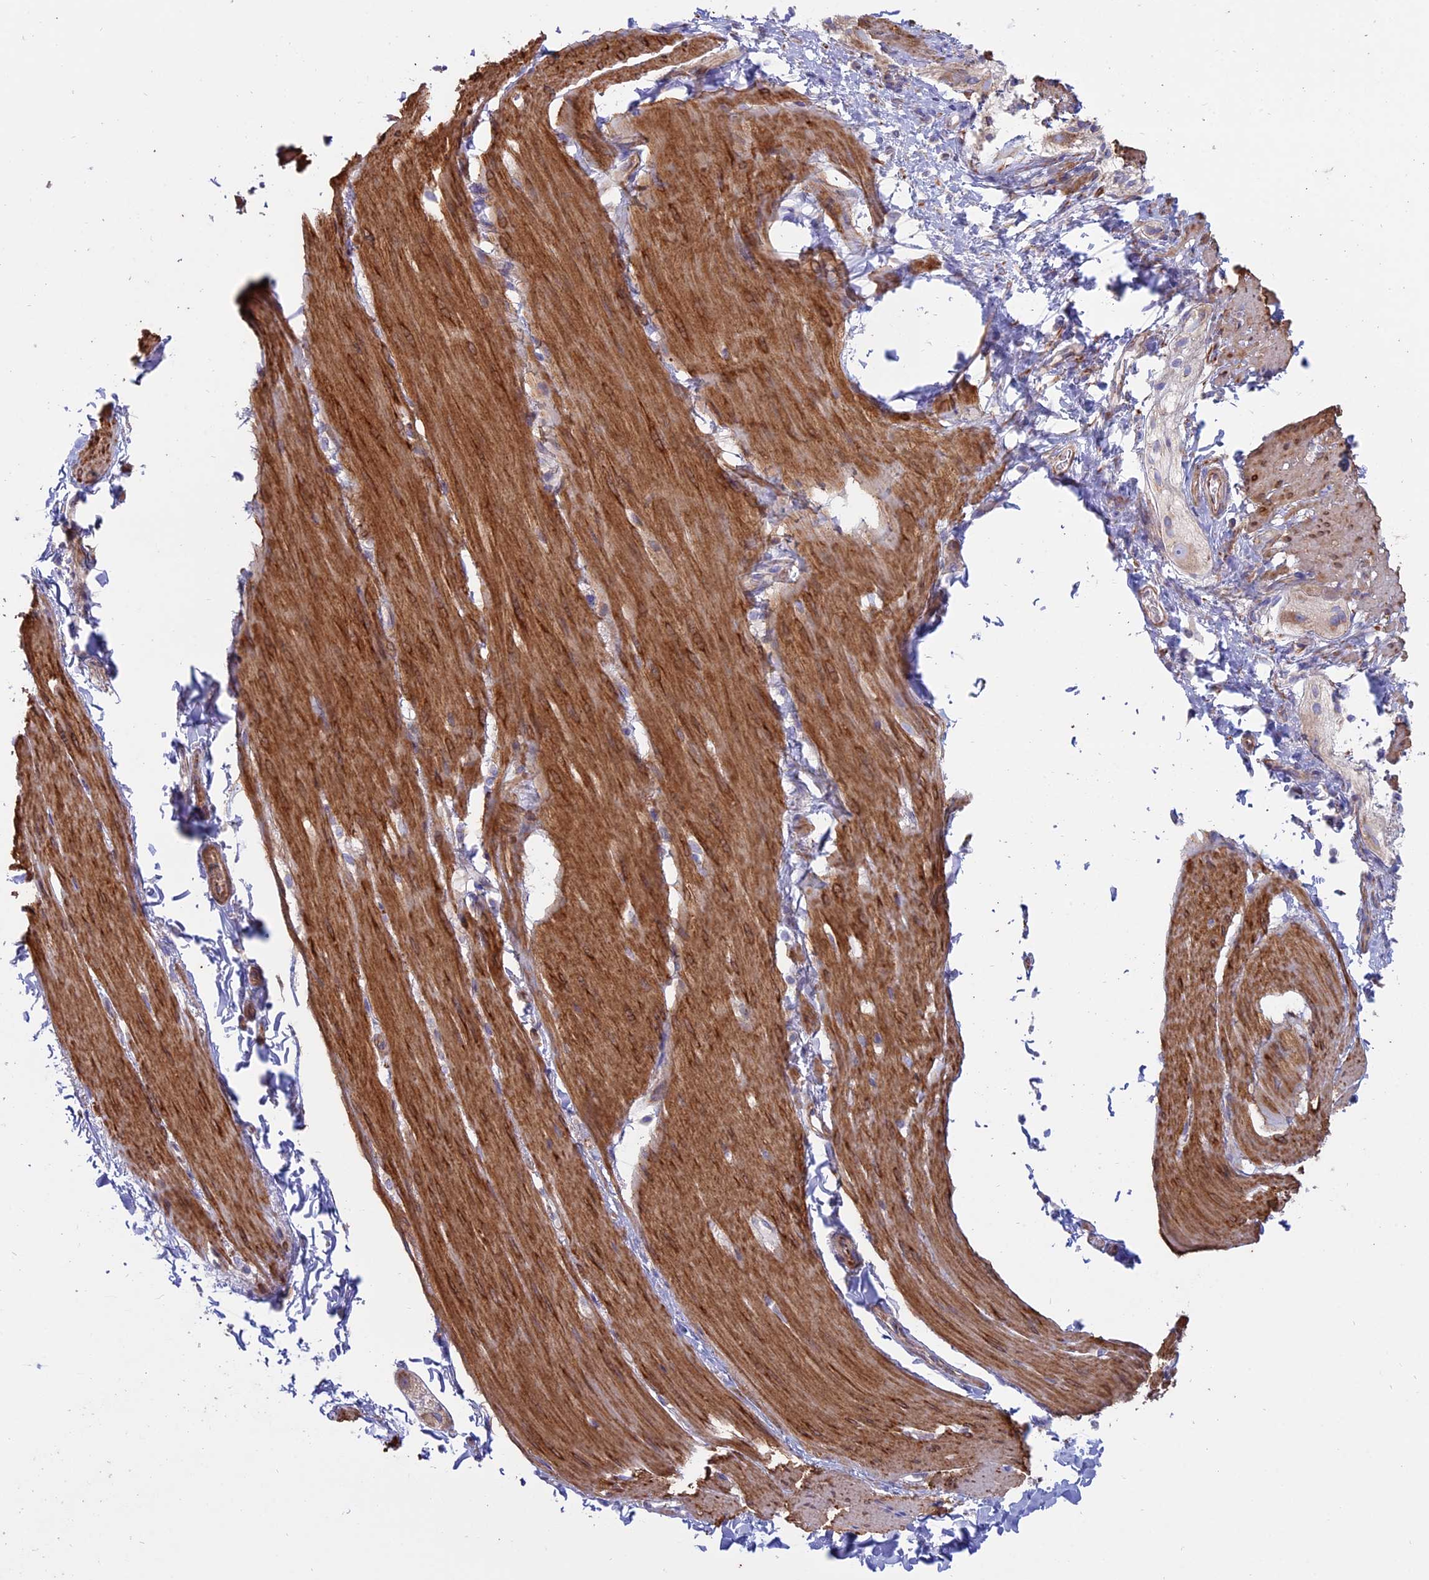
{"staining": {"intensity": "strong", "quantity": ">75%", "location": "cytoplasmic/membranous"}, "tissue": "smooth muscle", "cell_type": "Smooth muscle cells", "image_type": "normal", "snomed": [{"axis": "morphology", "description": "Normal tissue, NOS"}, {"axis": "topography", "description": "Smooth muscle"}, {"axis": "topography", "description": "Small intestine"}], "caption": "Immunohistochemical staining of benign smooth muscle shows high levels of strong cytoplasmic/membranous staining in approximately >75% of smooth muscle cells. The staining is performed using DAB brown chromogen to label protein expression. The nuclei are counter-stained blue using hematoxylin.", "gene": "MYO5B", "patient": {"sex": "female", "age": 84}}